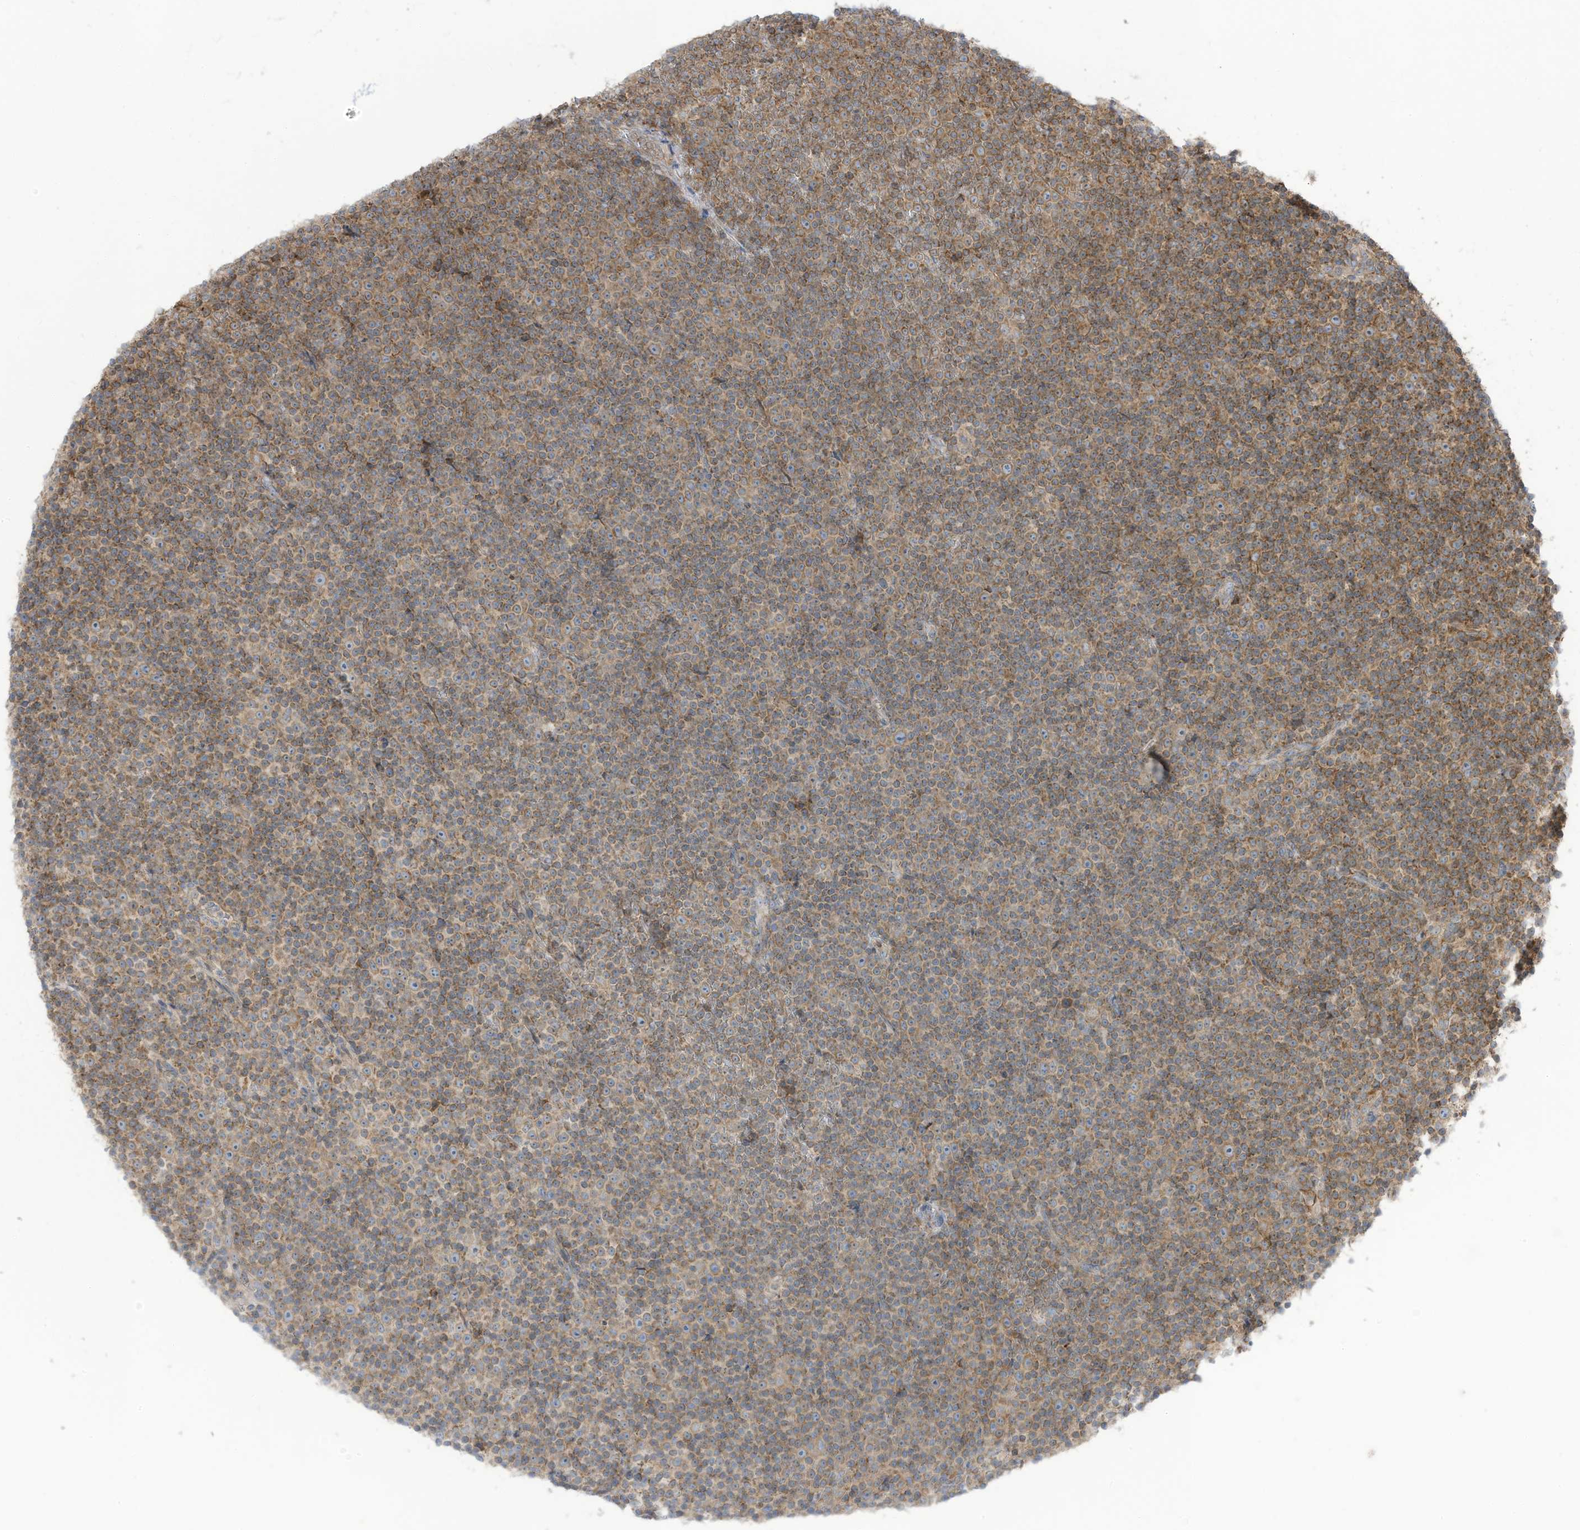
{"staining": {"intensity": "moderate", "quantity": ">75%", "location": "cytoplasmic/membranous"}, "tissue": "lymphoma", "cell_type": "Tumor cells", "image_type": "cancer", "snomed": [{"axis": "morphology", "description": "Malignant lymphoma, non-Hodgkin's type, Low grade"}, {"axis": "topography", "description": "Lymph node"}], "caption": "IHC staining of lymphoma, which displays medium levels of moderate cytoplasmic/membranous expression in approximately >75% of tumor cells indicating moderate cytoplasmic/membranous protein expression. The staining was performed using DAB (3,3'-diaminobenzidine) (brown) for protein detection and nuclei were counterstained in hematoxylin (blue).", "gene": "CGAS", "patient": {"sex": "female", "age": 67}}